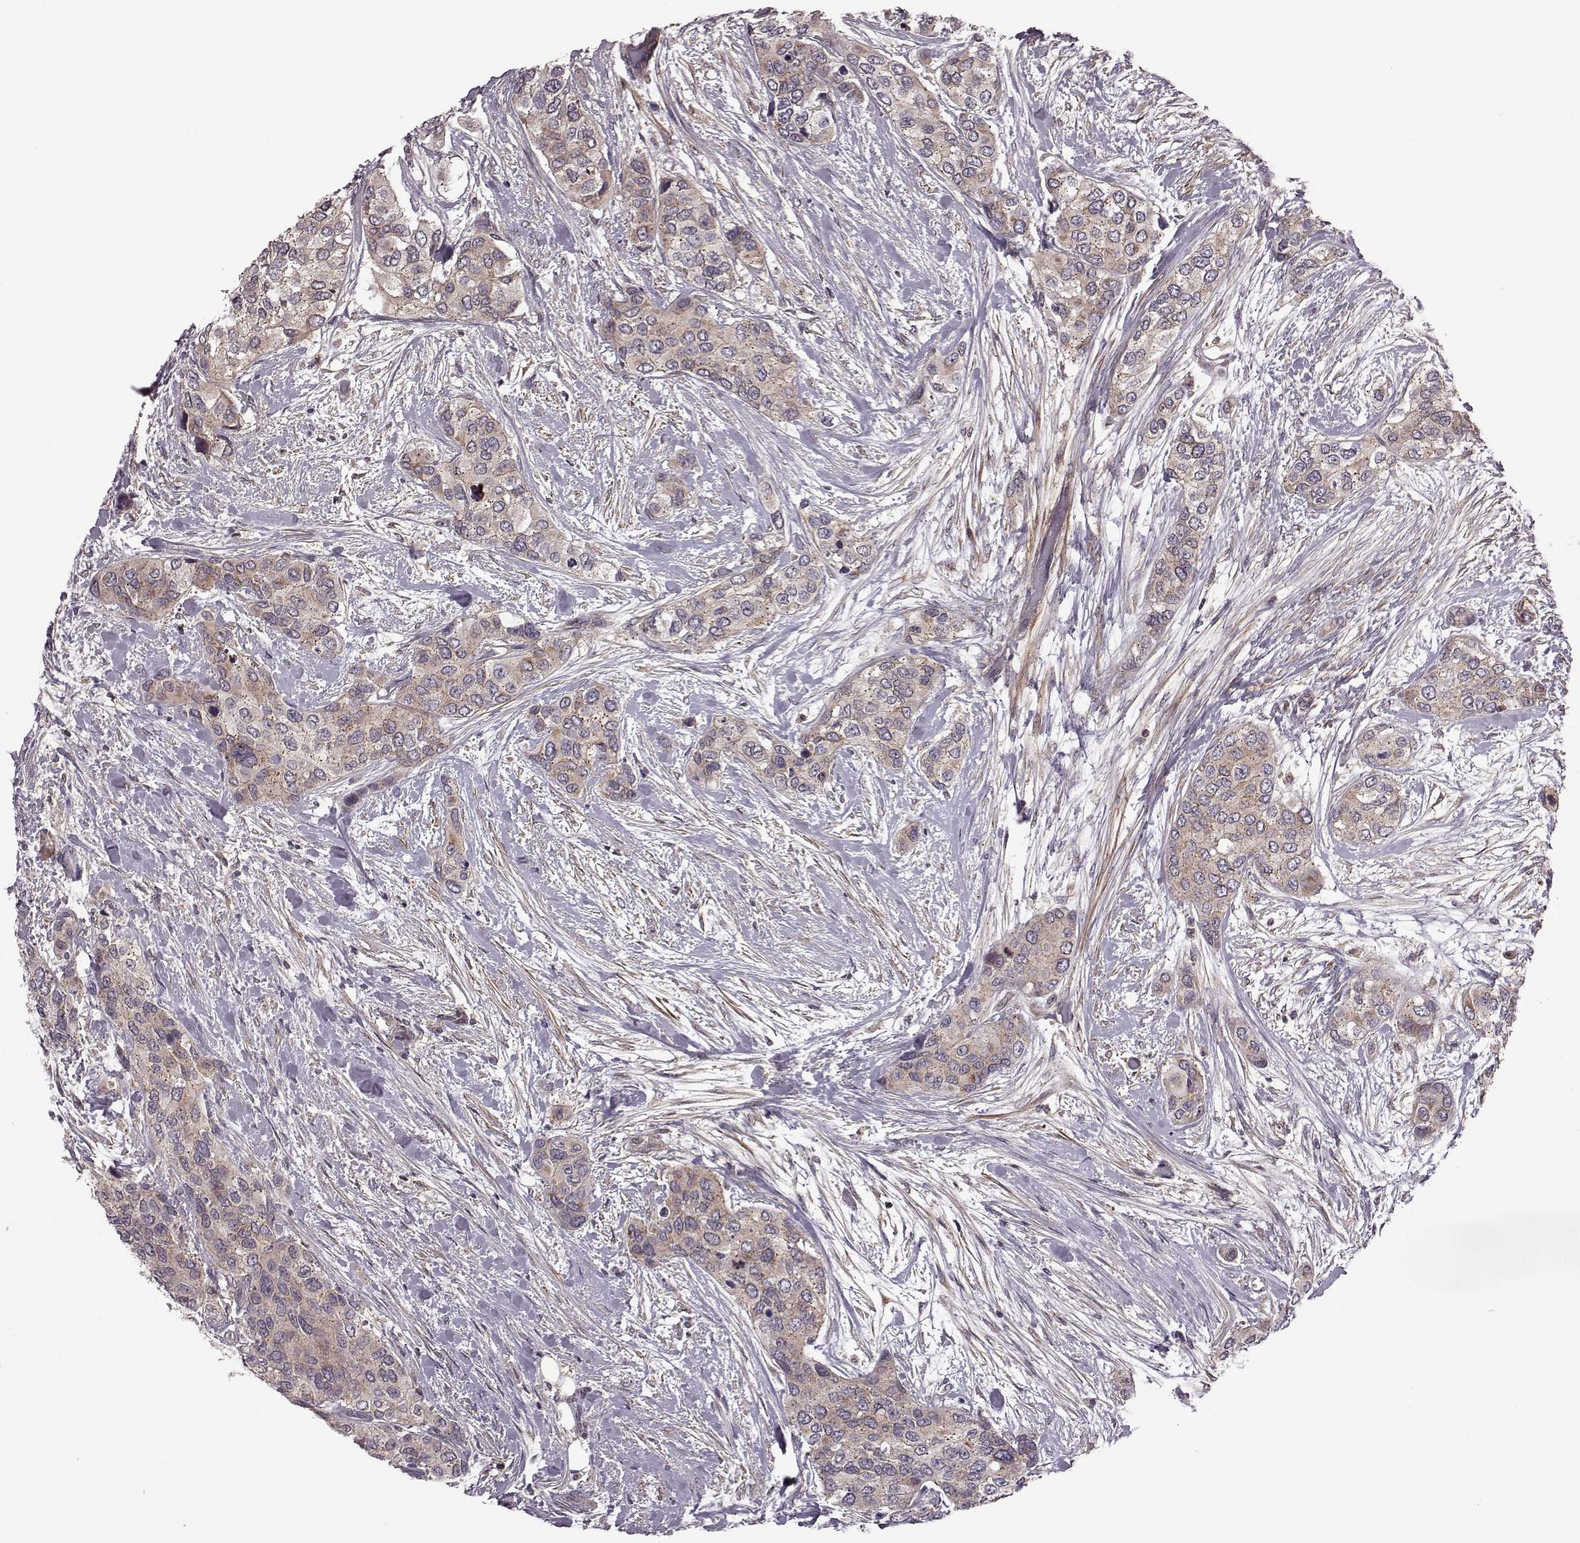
{"staining": {"intensity": "moderate", "quantity": ">75%", "location": "cytoplasmic/membranous"}, "tissue": "urothelial cancer", "cell_type": "Tumor cells", "image_type": "cancer", "snomed": [{"axis": "morphology", "description": "Urothelial carcinoma, High grade"}, {"axis": "topography", "description": "Urinary bladder"}], "caption": "A brown stain highlights moderate cytoplasmic/membranous positivity of a protein in urothelial cancer tumor cells.", "gene": "FNIP2", "patient": {"sex": "male", "age": 77}}